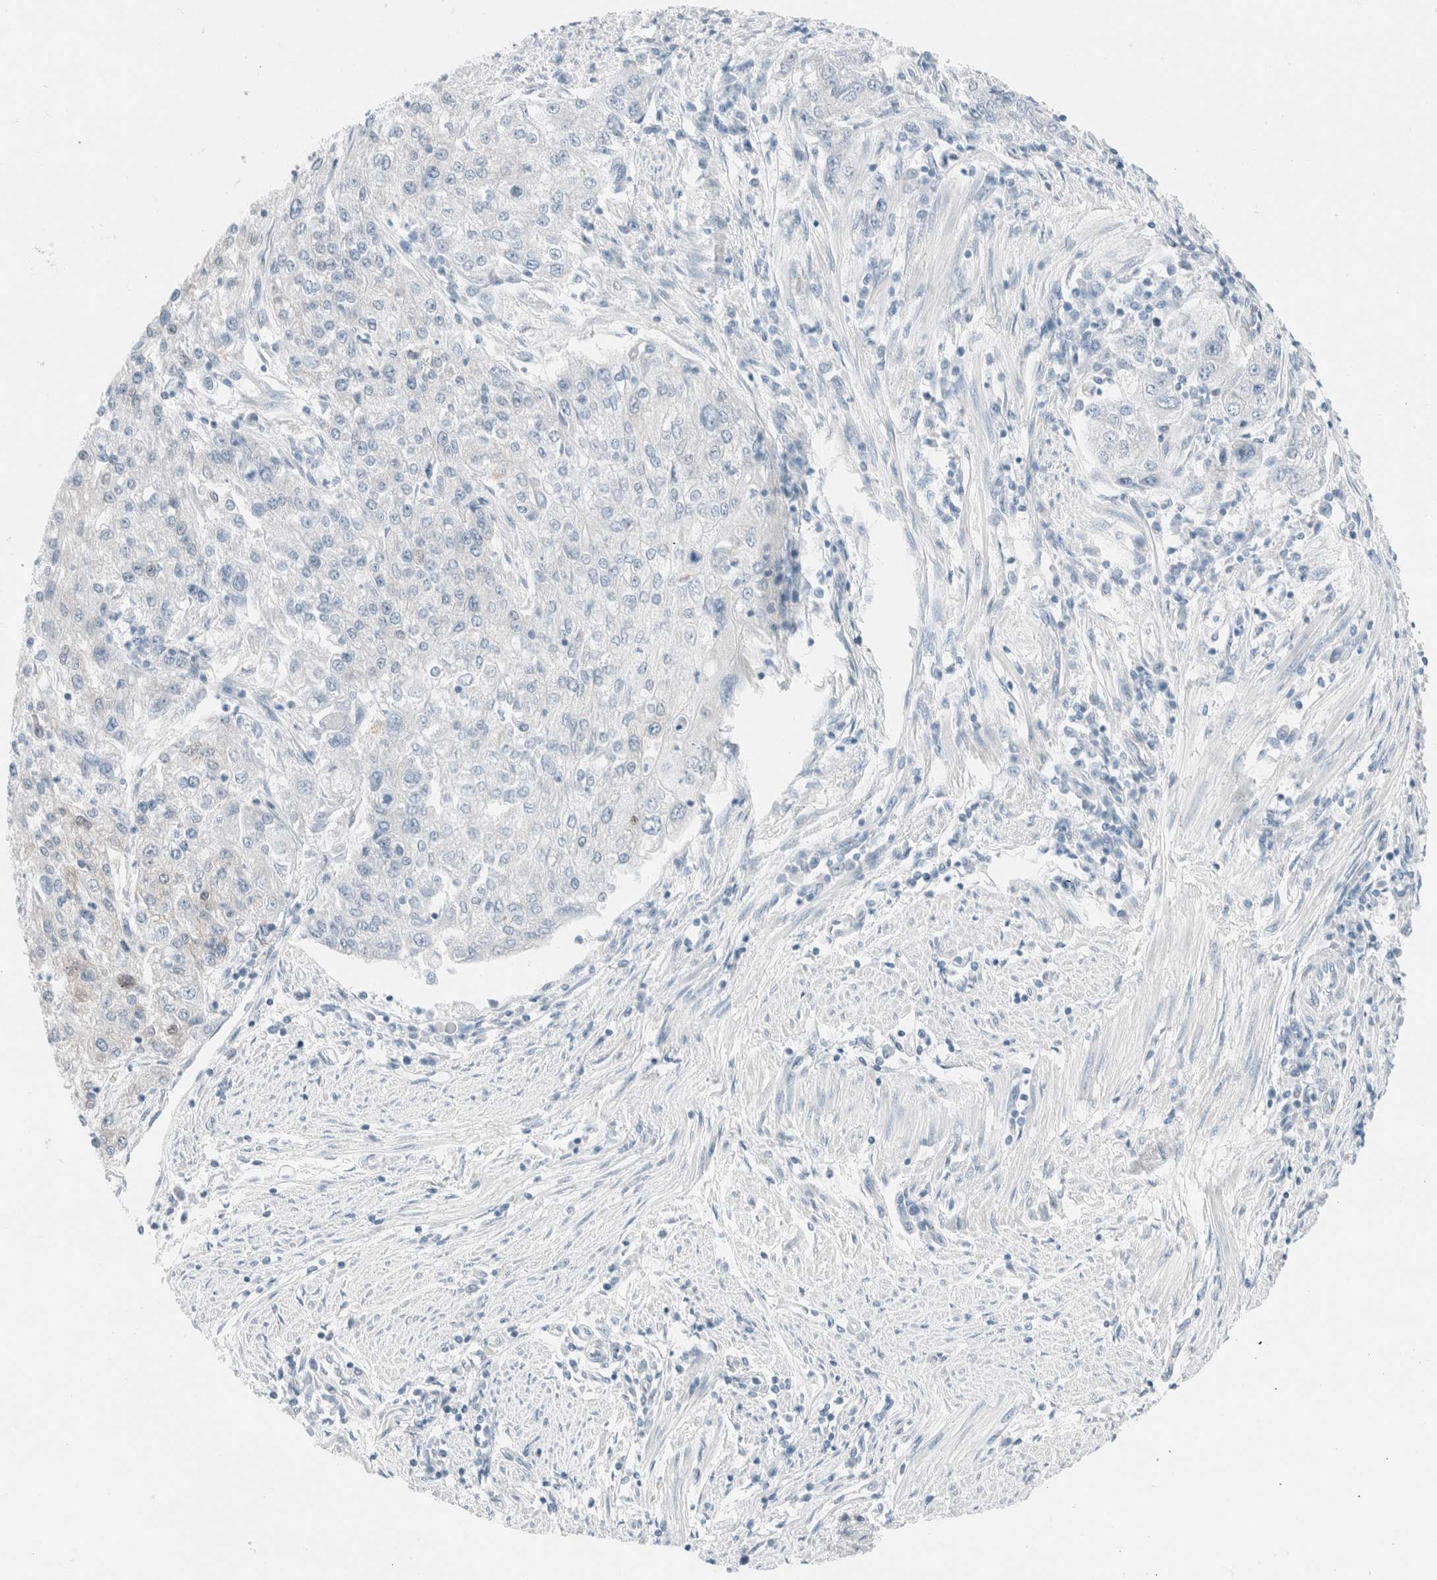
{"staining": {"intensity": "negative", "quantity": "none", "location": "none"}, "tissue": "endometrial cancer", "cell_type": "Tumor cells", "image_type": "cancer", "snomed": [{"axis": "morphology", "description": "Adenocarcinoma, NOS"}, {"axis": "topography", "description": "Endometrium"}], "caption": "This is an immunohistochemistry (IHC) photomicrograph of endometrial cancer. There is no staining in tumor cells.", "gene": "CASC3", "patient": {"sex": "female", "age": 49}}